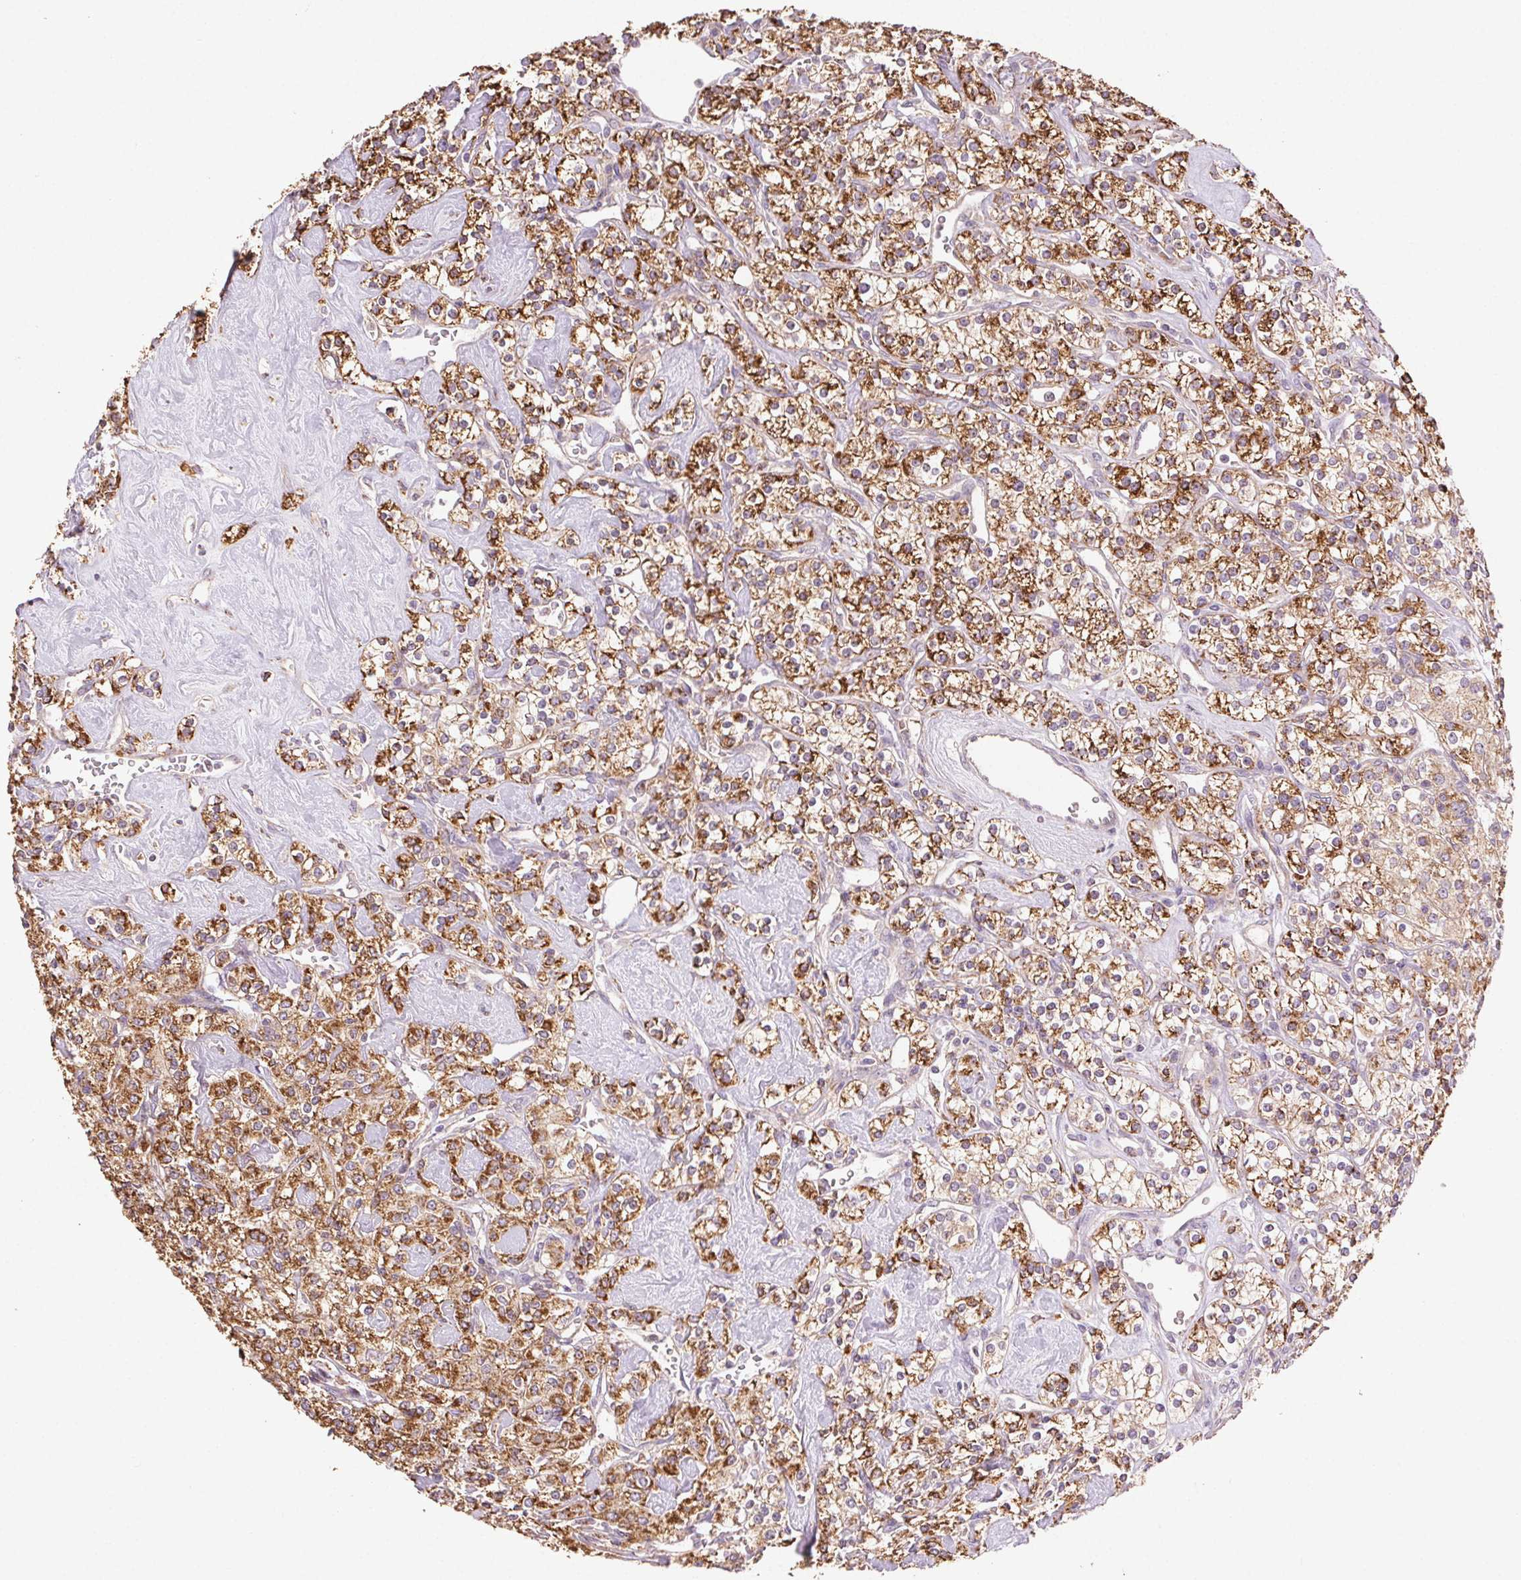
{"staining": {"intensity": "moderate", "quantity": ">75%", "location": "cytoplasmic/membranous"}, "tissue": "renal cancer", "cell_type": "Tumor cells", "image_type": "cancer", "snomed": [{"axis": "morphology", "description": "Adenocarcinoma, NOS"}, {"axis": "topography", "description": "Kidney"}], "caption": "Immunohistochemistry histopathology image of human renal cancer (adenocarcinoma) stained for a protein (brown), which shows medium levels of moderate cytoplasmic/membranous expression in approximately >75% of tumor cells.", "gene": "FNBP1L", "patient": {"sex": "male", "age": 77}}